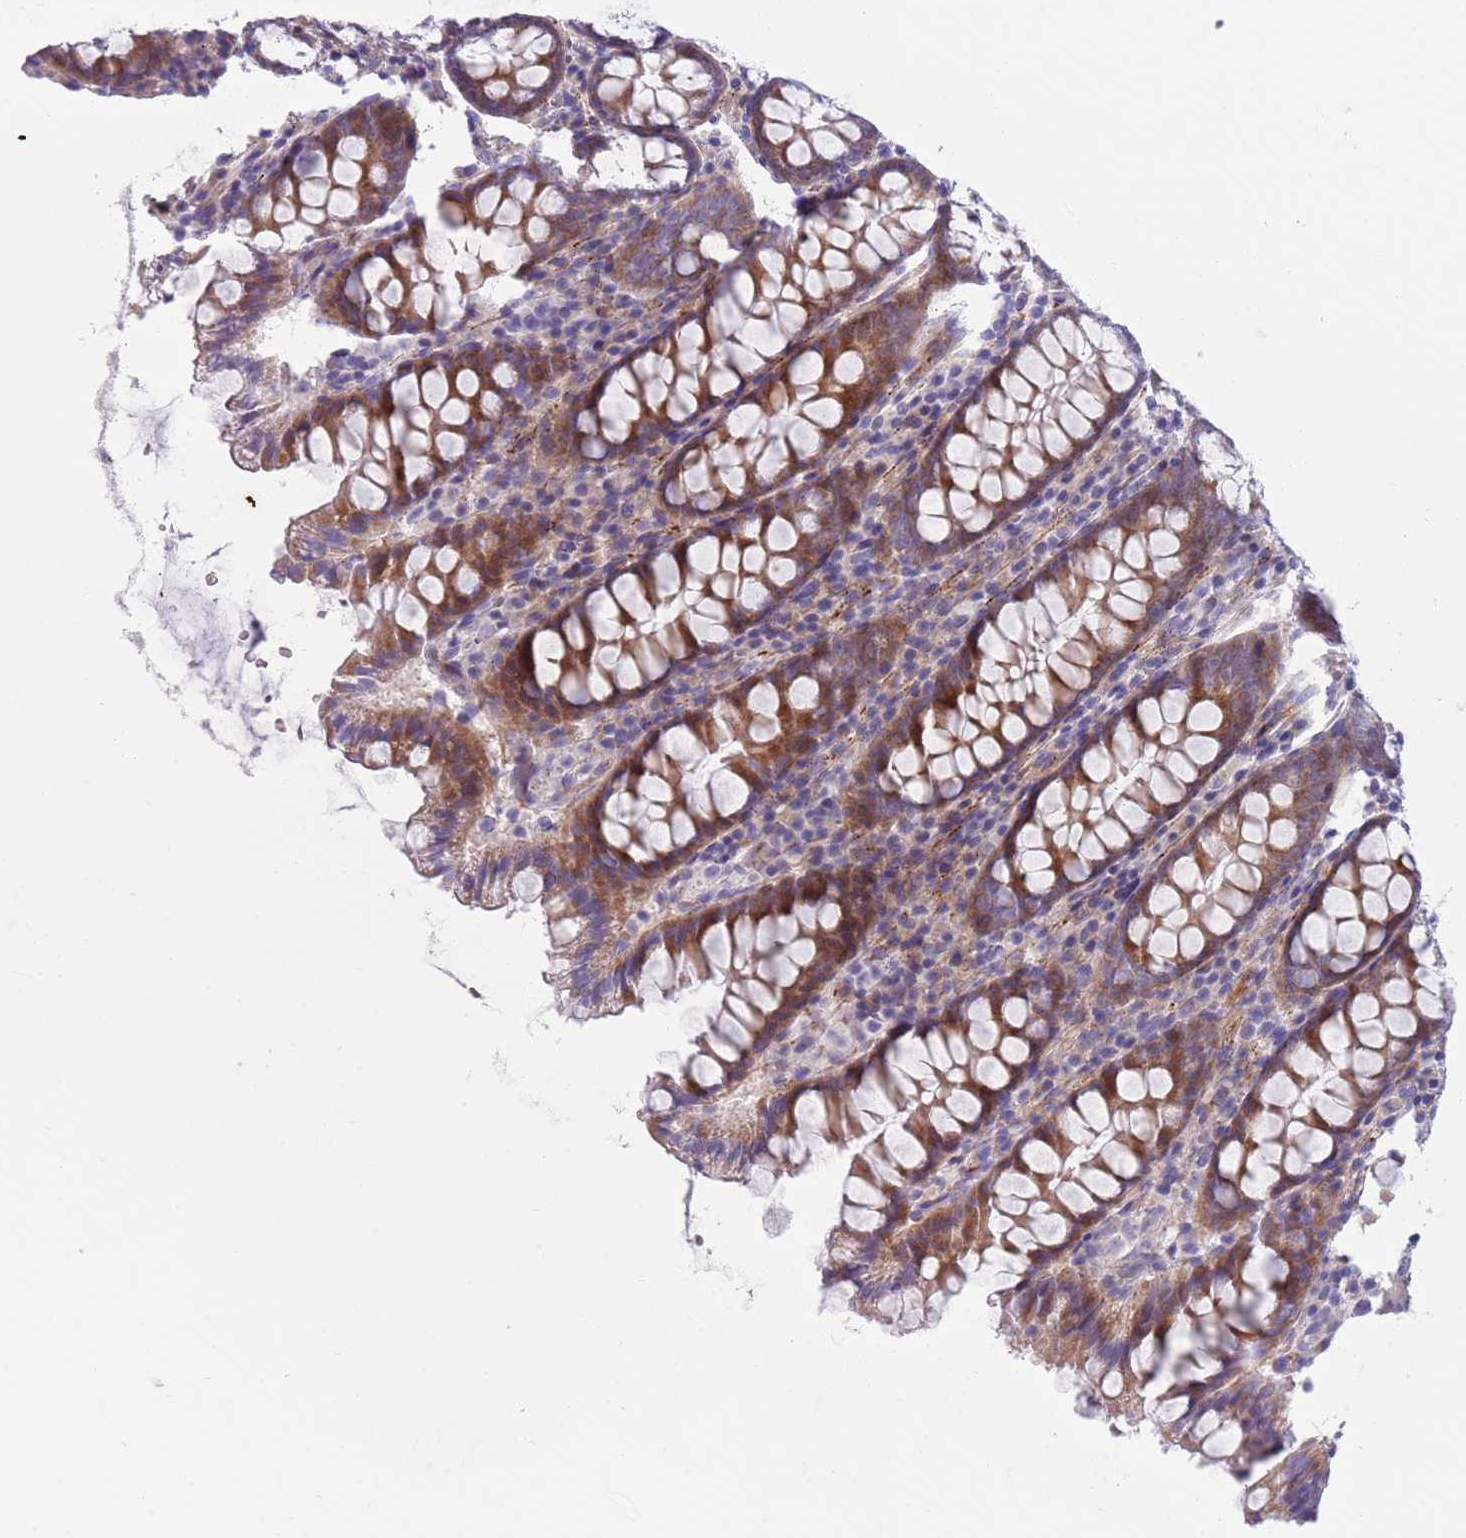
{"staining": {"intensity": "moderate", "quantity": ">75%", "location": "cytoplasmic/membranous"}, "tissue": "colon", "cell_type": "Endothelial cells", "image_type": "normal", "snomed": [{"axis": "morphology", "description": "Normal tissue, NOS"}, {"axis": "topography", "description": "Colon"}], "caption": "Immunohistochemistry (IHC) photomicrograph of benign colon: human colon stained using IHC shows medium levels of moderate protein expression localized specifically in the cytoplasmic/membranous of endothelial cells, appearing as a cytoplasmic/membranous brown color.", "gene": "MRPL32", "patient": {"sex": "female", "age": 79}}